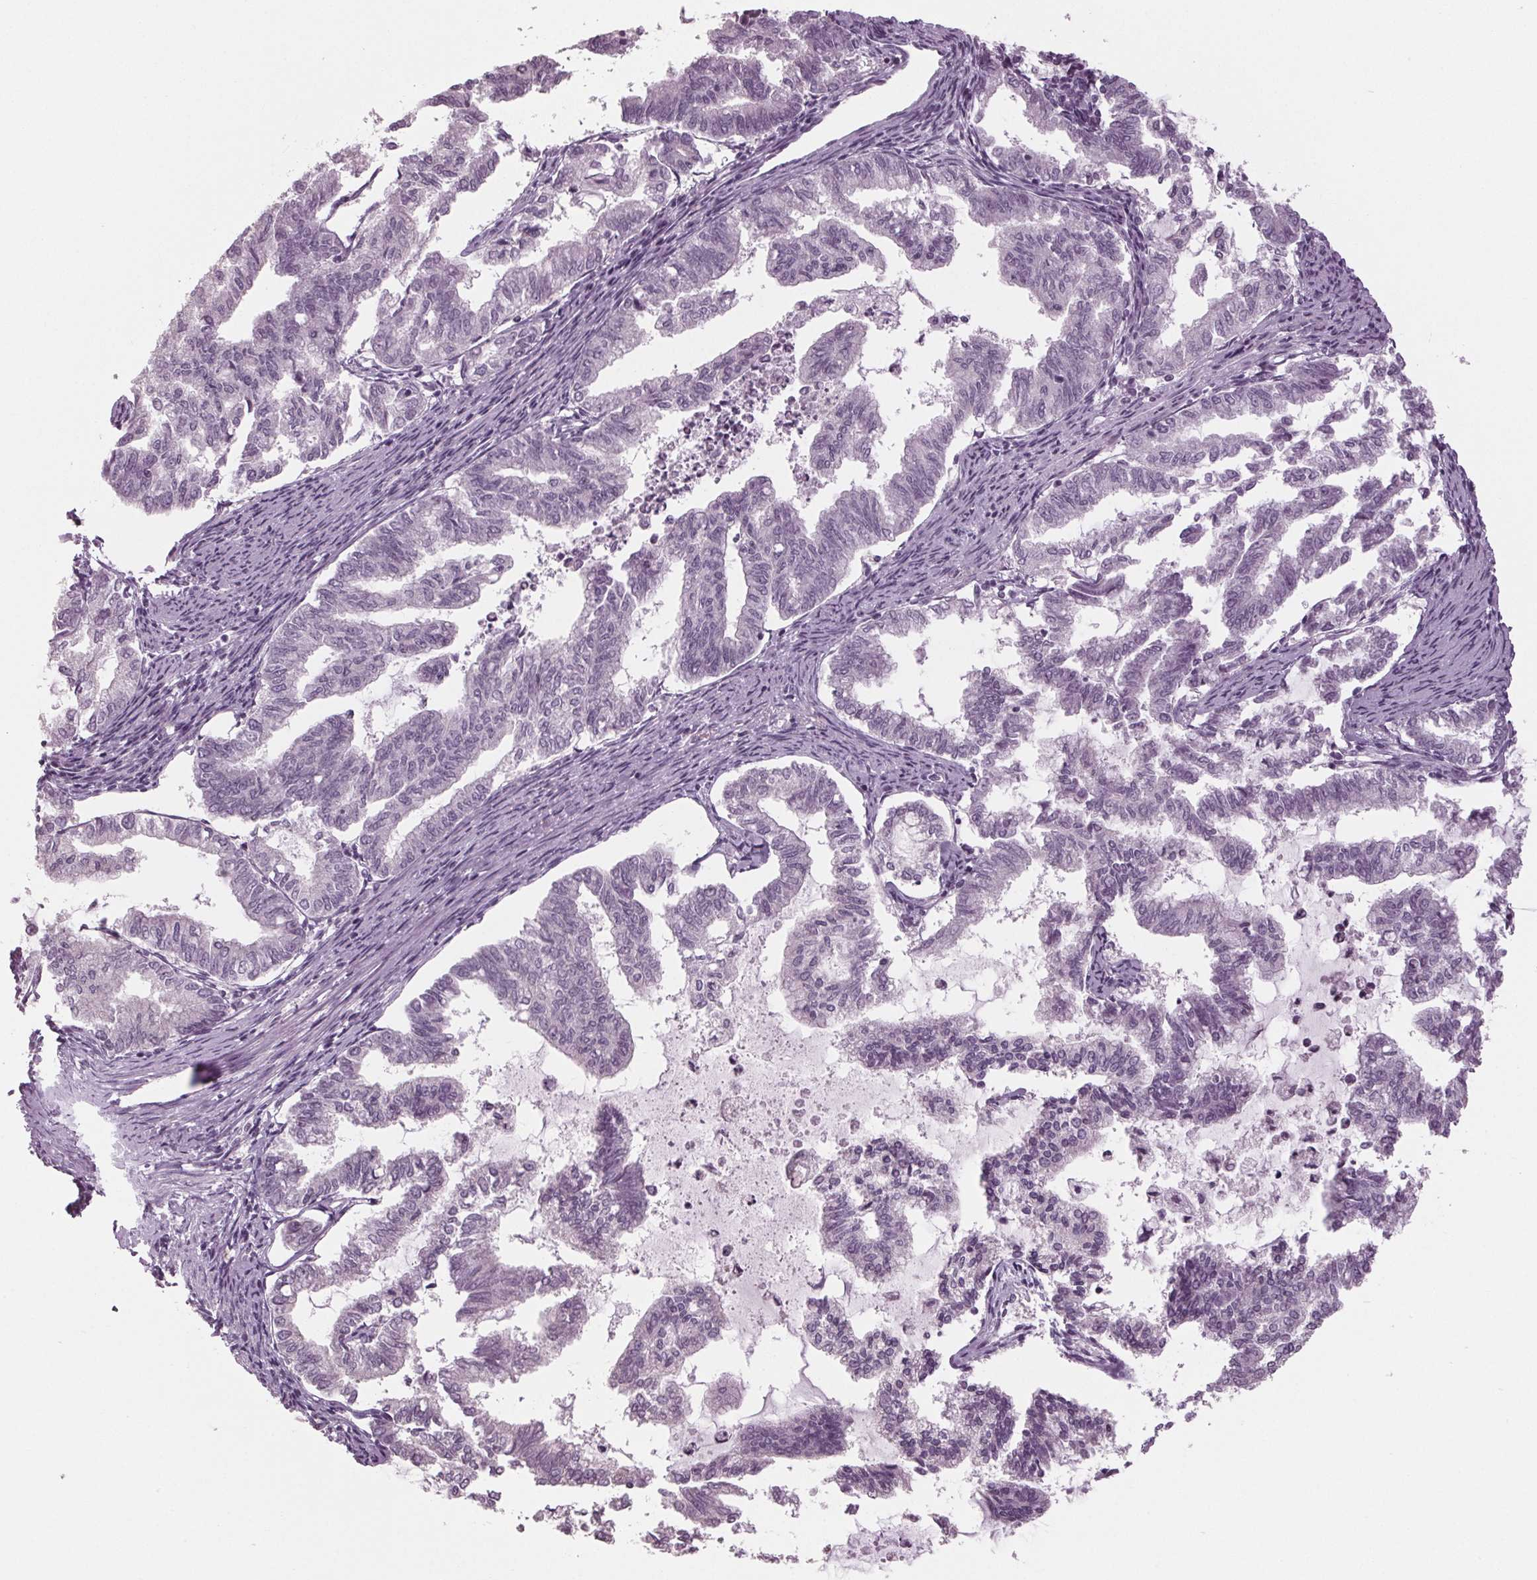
{"staining": {"intensity": "negative", "quantity": "none", "location": "none"}, "tissue": "endometrial cancer", "cell_type": "Tumor cells", "image_type": "cancer", "snomed": [{"axis": "morphology", "description": "Adenocarcinoma, NOS"}, {"axis": "topography", "description": "Endometrium"}], "caption": "Tumor cells are negative for brown protein staining in endometrial cancer (adenocarcinoma).", "gene": "TNNC2", "patient": {"sex": "female", "age": 79}}